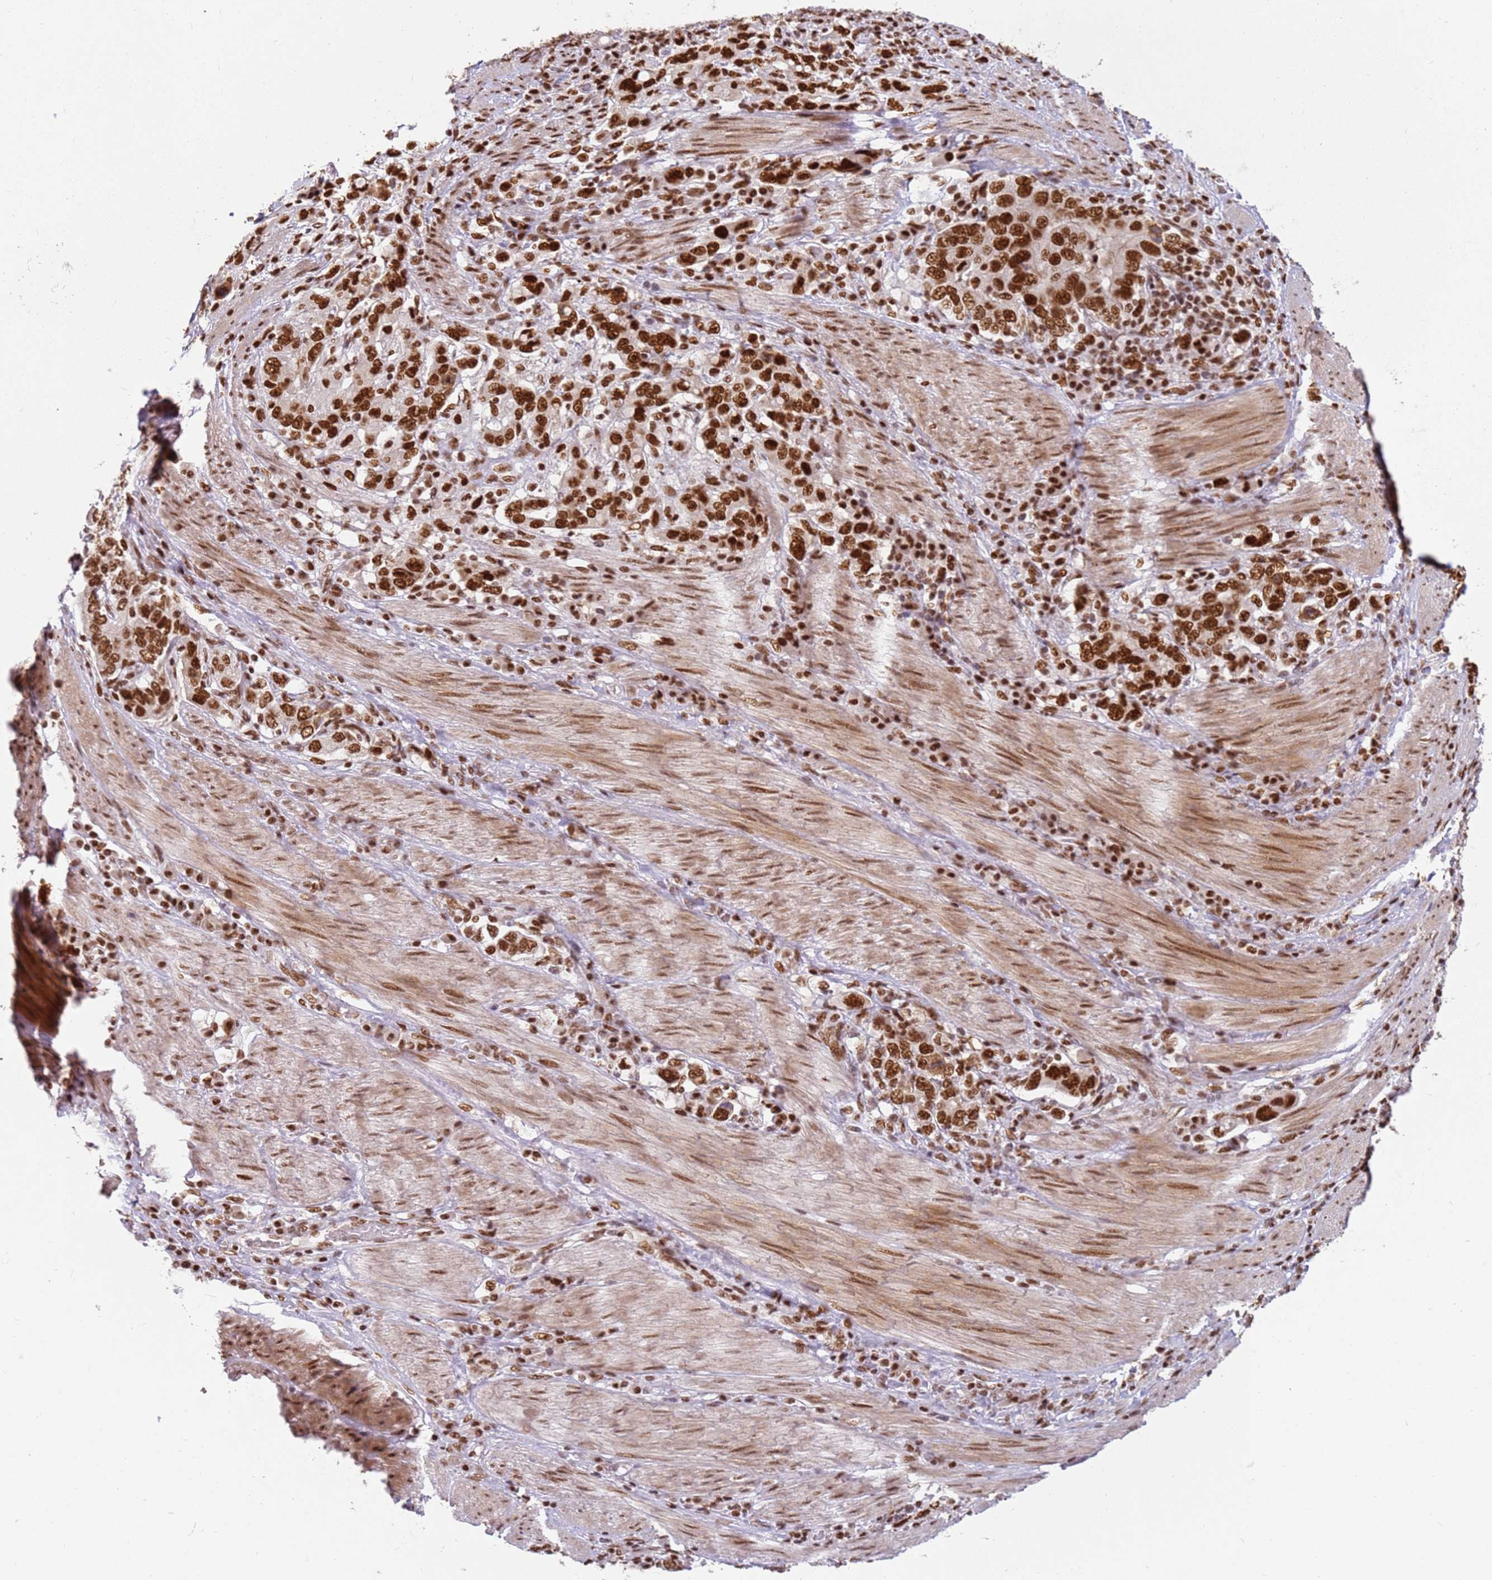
{"staining": {"intensity": "strong", "quantity": ">75%", "location": "nuclear"}, "tissue": "stomach cancer", "cell_type": "Tumor cells", "image_type": "cancer", "snomed": [{"axis": "morphology", "description": "Adenocarcinoma, NOS"}, {"axis": "topography", "description": "Stomach, upper"}, {"axis": "topography", "description": "Stomach"}], "caption": "Immunohistochemical staining of stomach cancer exhibits high levels of strong nuclear positivity in about >75% of tumor cells.", "gene": "TENT4A", "patient": {"sex": "male", "age": 62}}